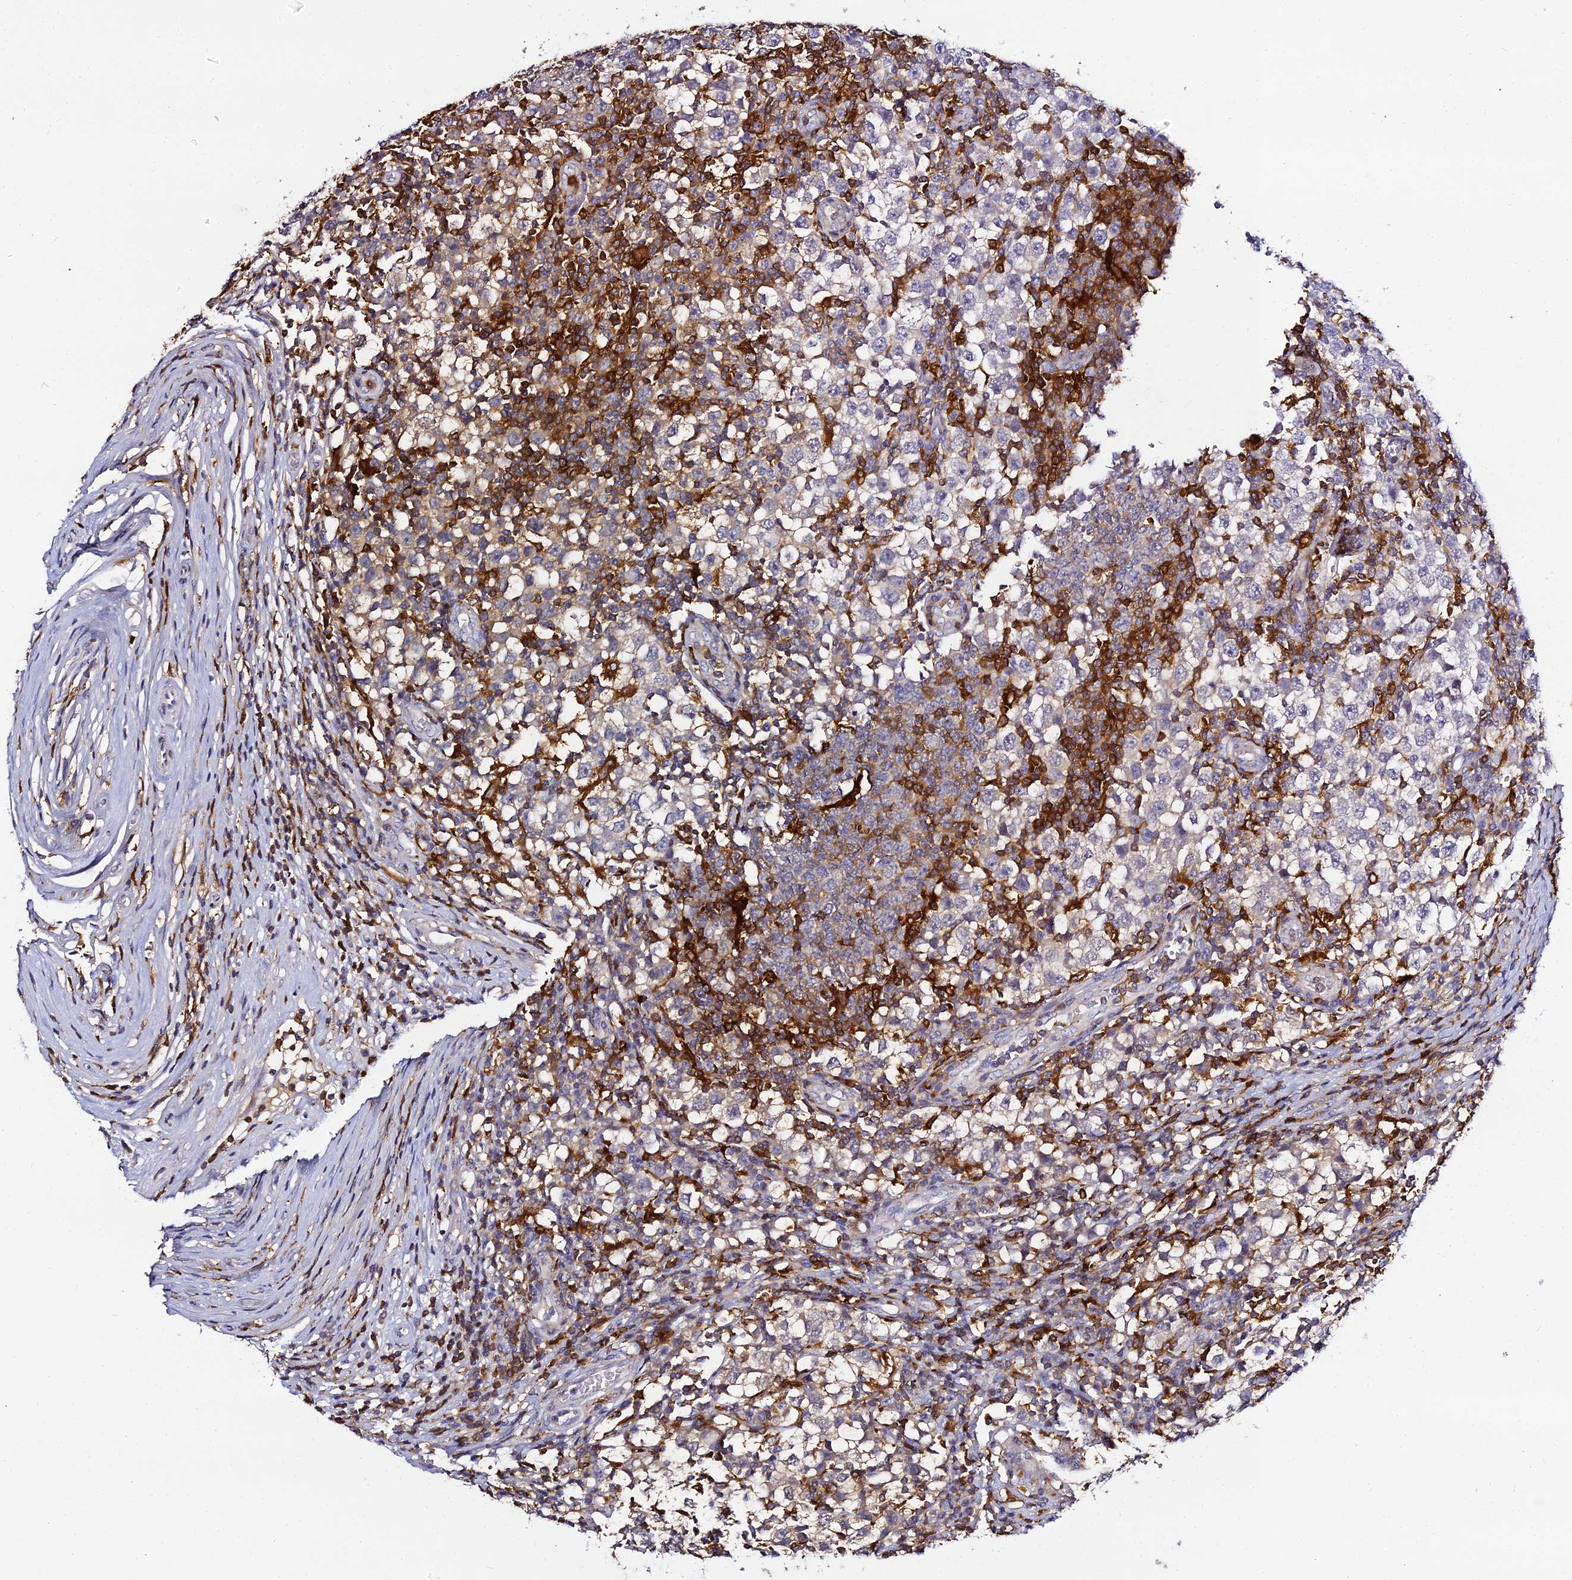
{"staining": {"intensity": "negative", "quantity": "none", "location": "none"}, "tissue": "testis cancer", "cell_type": "Tumor cells", "image_type": "cancer", "snomed": [{"axis": "morphology", "description": "Seminoma, NOS"}, {"axis": "topography", "description": "Testis"}], "caption": "Immunohistochemistry image of neoplastic tissue: testis seminoma stained with DAB (3,3'-diaminobenzidine) shows no significant protein positivity in tumor cells. (Brightfield microscopy of DAB immunohistochemistry at high magnification).", "gene": "IL4I1", "patient": {"sex": "male", "age": 65}}